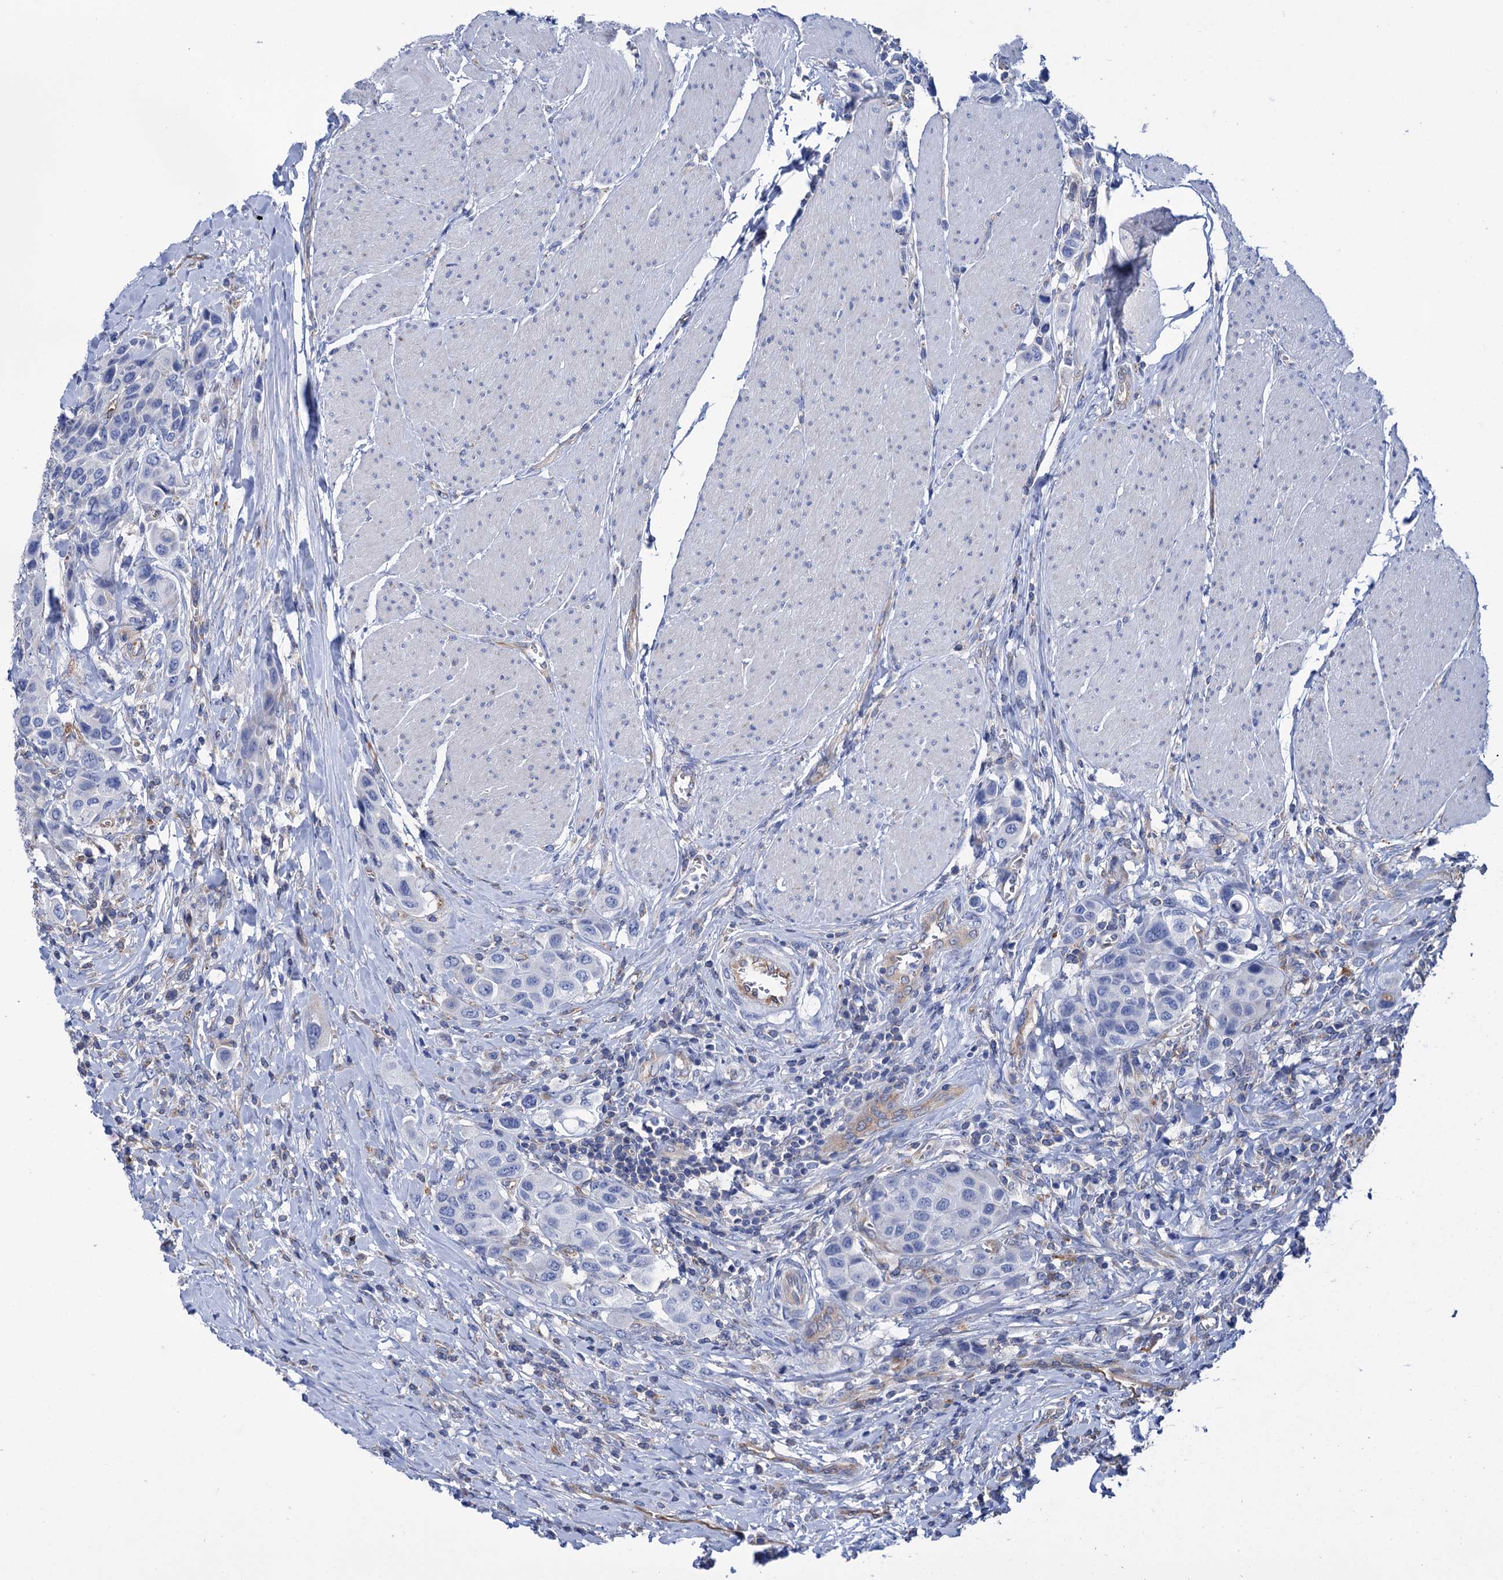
{"staining": {"intensity": "negative", "quantity": "none", "location": "none"}, "tissue": "urothelial cancer", "cell_type": "Tumor cells", "image_type": "cancer", "snomed": [{"axis": "morphology", "description": "Urothelial carcinoma, High grade"}, {"axis": "topography", "description": "Urinary bladder"}], "caption": "The IHC image has no significant staining in tumor cells of urothelial cancer tissue.", "gene": "SCPEP1", "patient": {"sex": "male", "age": 50}}